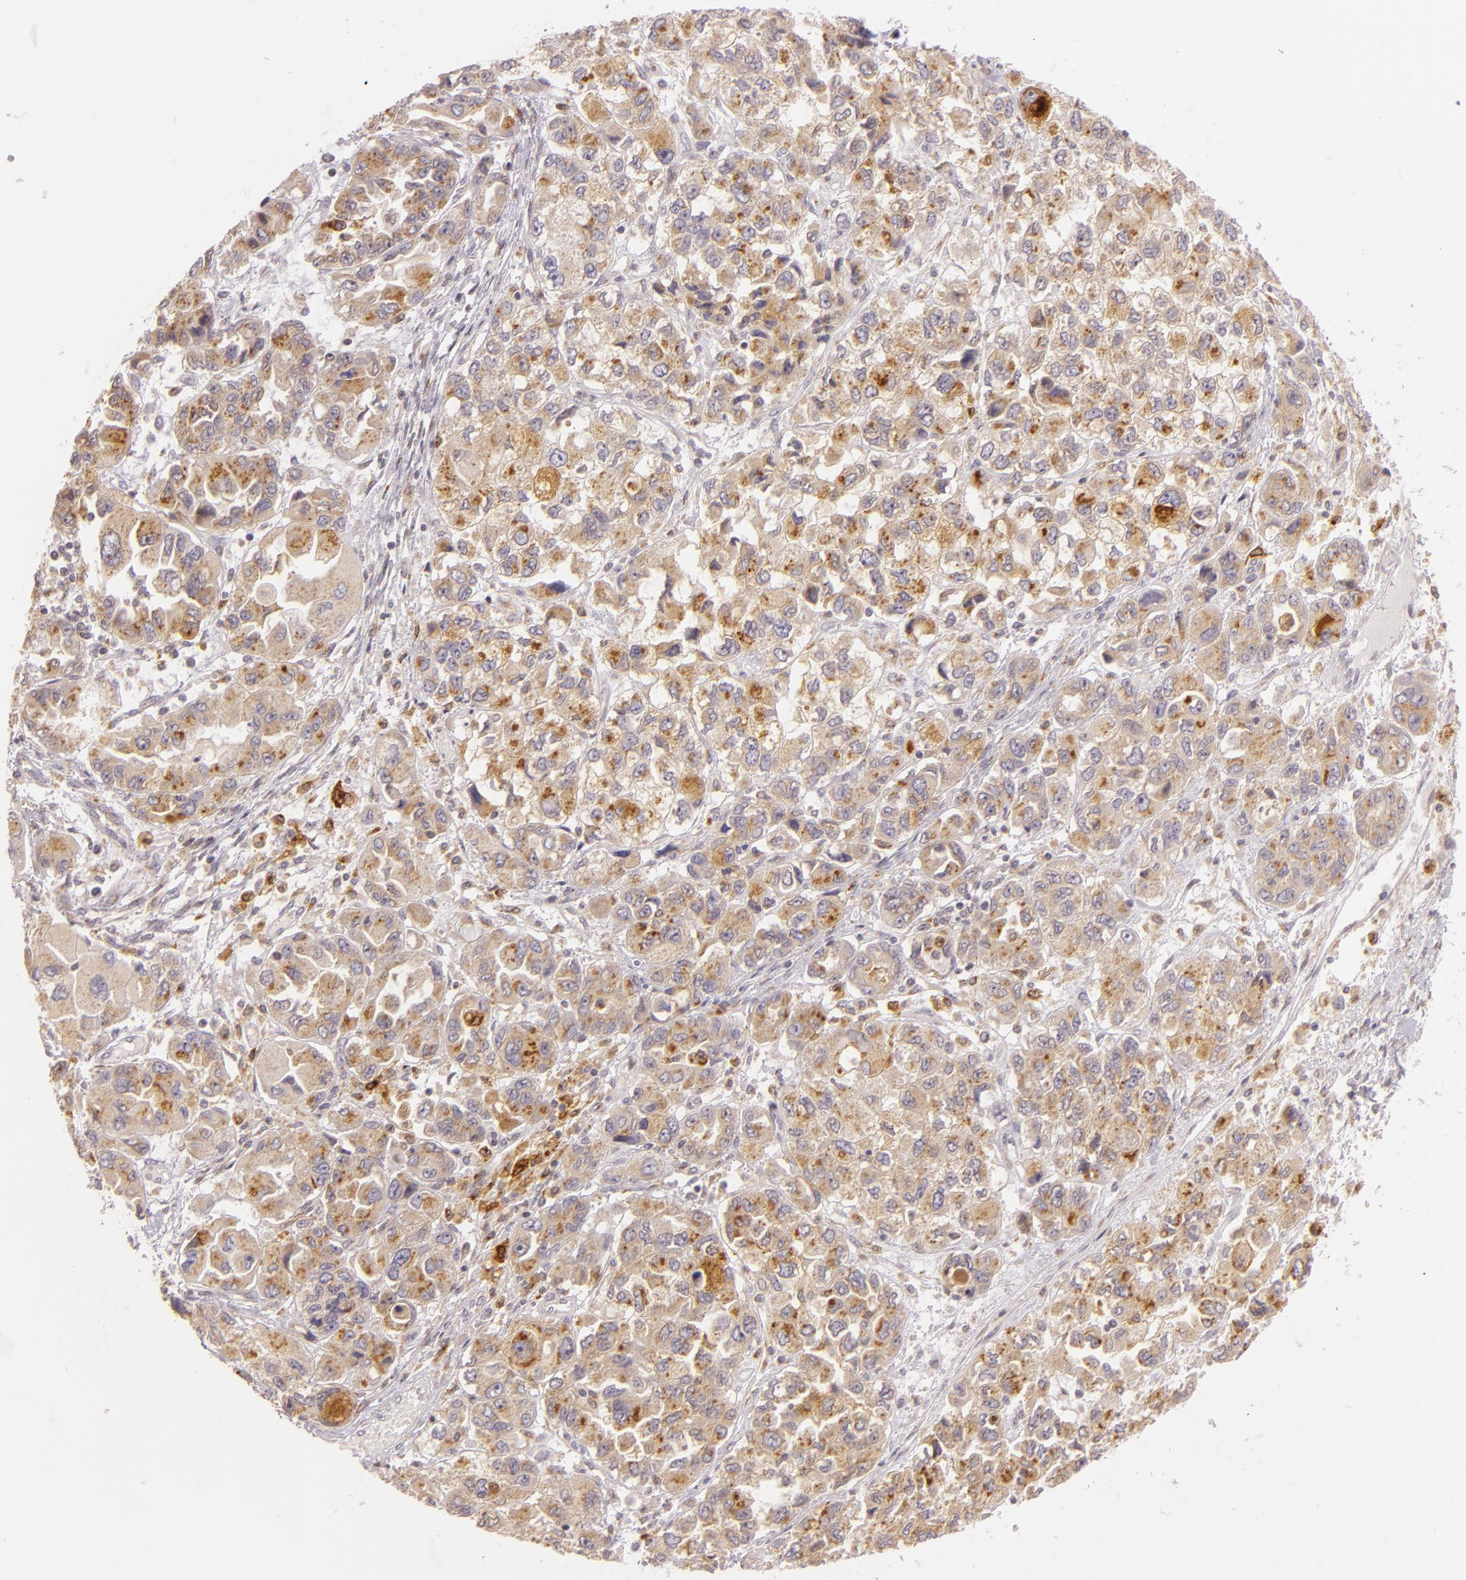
{"staining": {"intensity": "moderate", "quantity": ">75%", "location": "cytoplasmic/membranous"}, "tissue": "ovarian cancer", "cell_type": "Tumor cells", "image_type": "cancer", "snomed": [{"axis": "morphology", "description": "Cystadenocarcinoma, serous, NOS"}, {"axis": "topography", "description": "Ovary"}], "caption": "Ovarian cancer tissue shows moderate cytoplasmic/membranous positivity in approximately >75% of tumor cells, visualized by immunohistochemistry.", "gene": "LGMN", "patient": {"sex": "female", "age": 84}}